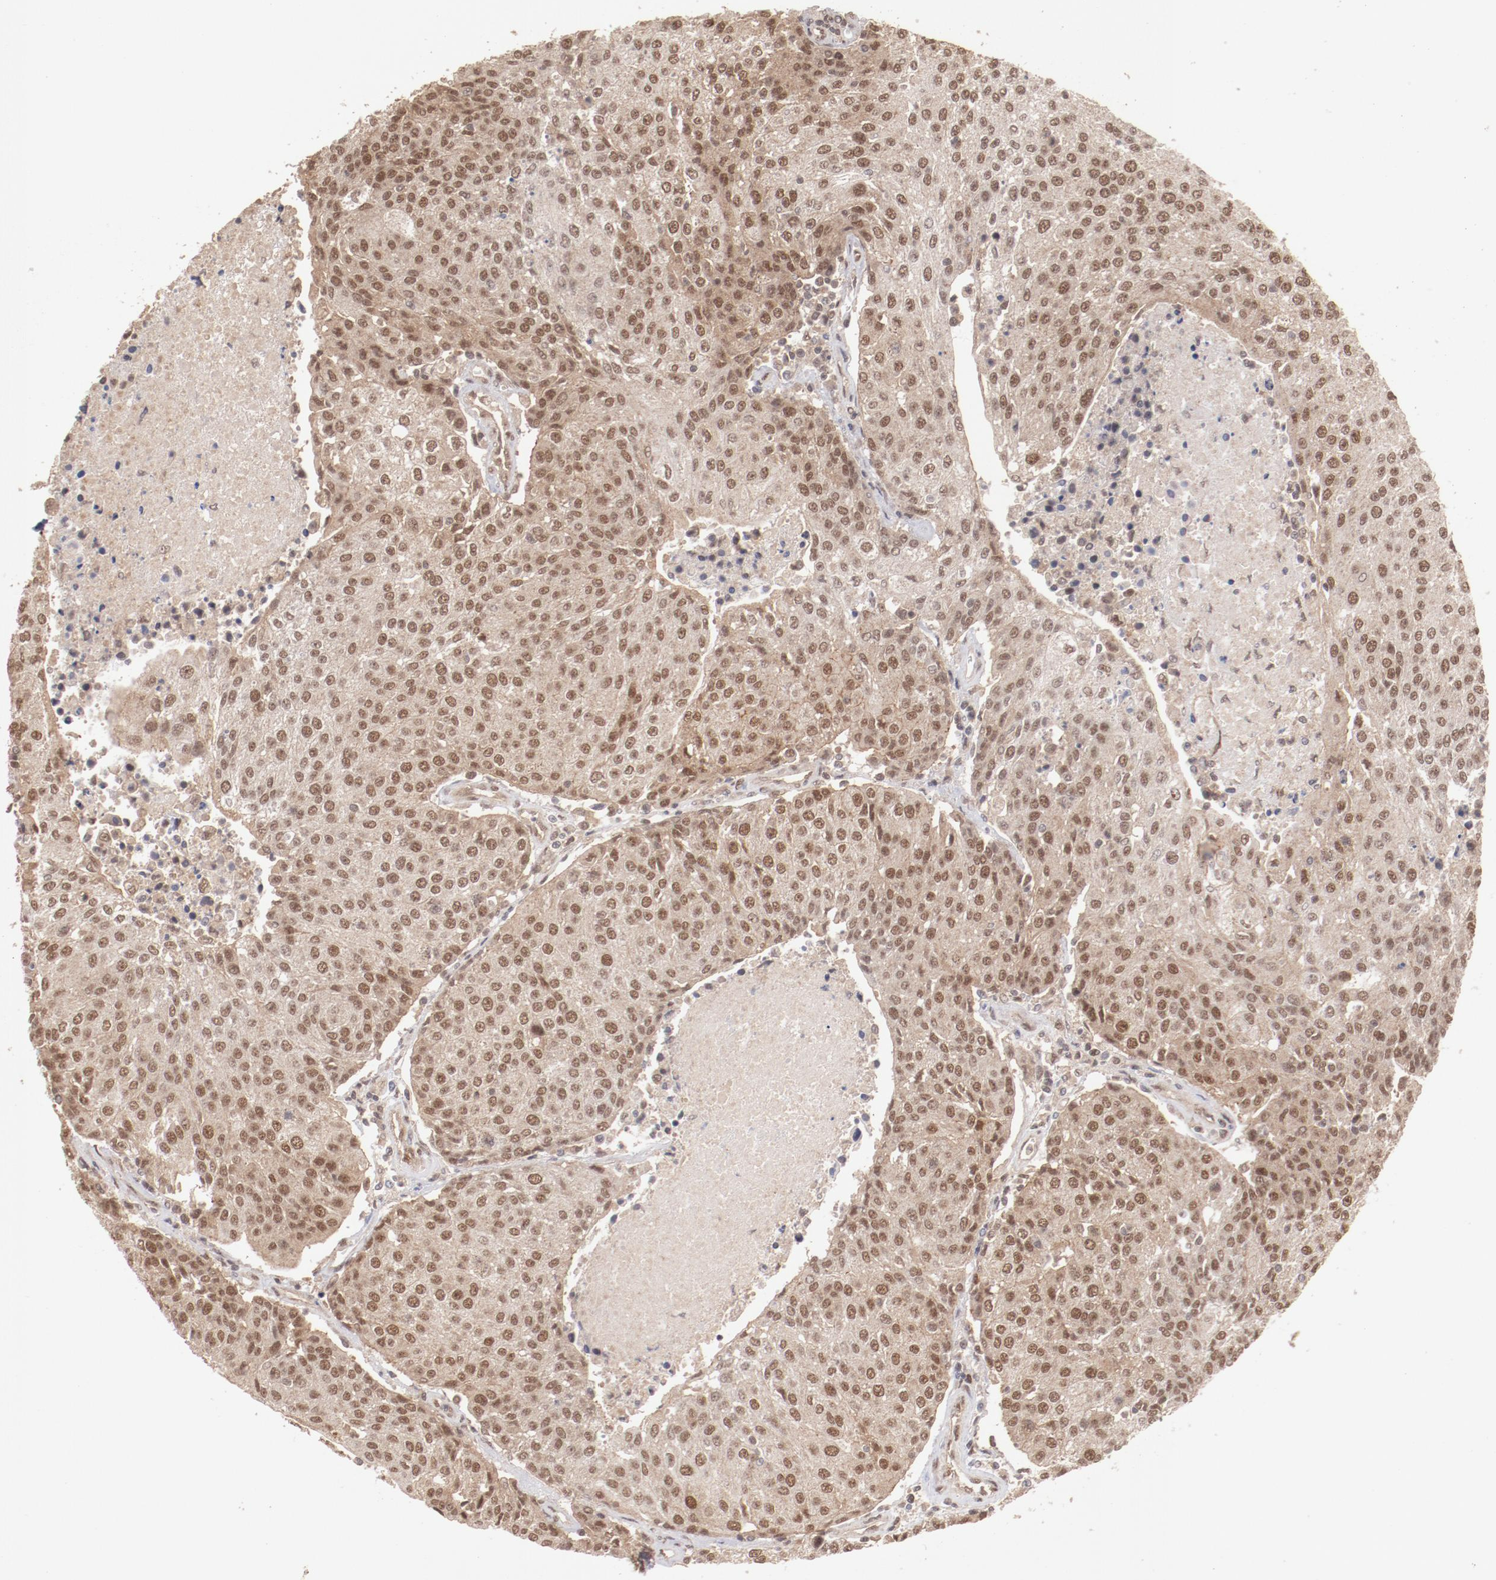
{"staining": {"intensity": "moderate", "quantity": ">75%", "location": "cytoplasmic/membranous,nuclear"}, "tissue": "urothelial cancer", "cell_type": "Tumor cells", "image_type": "cancer", "snomed": [{"axis": "morphology", "description": "Urothelial carcinoma, High grade"}, {"axis": "topography", "description": "Urinary bladder"}], "caption": "This image demonstrates high-grade urothelial carcinoma stained with immunohistochemistry (IHC) to label a protein in brown. The cytoplasmic/membranous and nuclear of tumor cells show moderate positivity for the protein. Nuclei are counter-stained blue.", "gene": "CLOCK", "patient": {"sex": "female", "age": 85}}